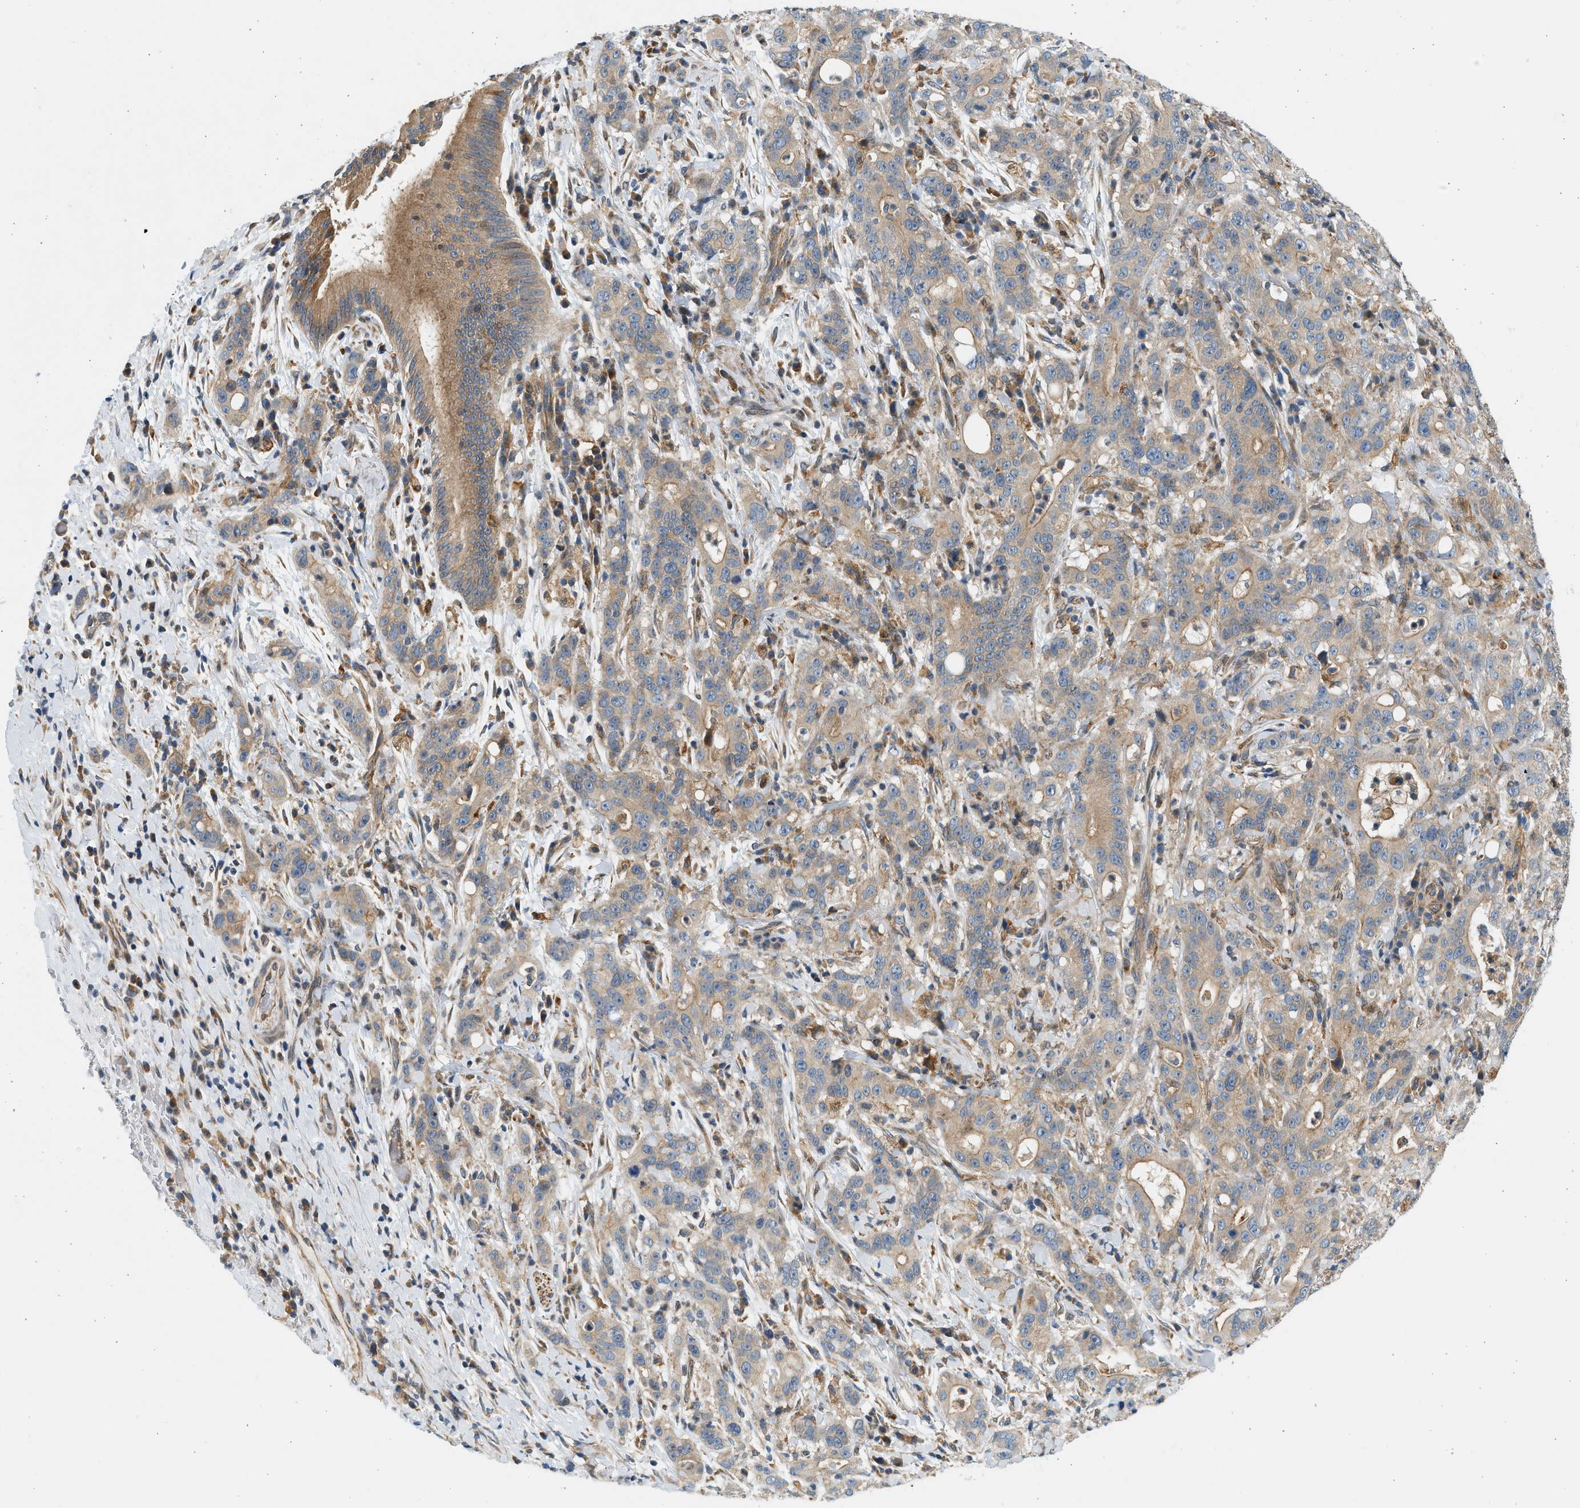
{"staining": {"intensity": "moderate", "quantity": ">75%", "location": "cytoplasmic/membranous"}, "tissue": "liver cancer", "cell_type": "Tumor cells", "image_type": "cancer", "snomed": [{"axis": "morphology", "description": "Cholangiocarcinoma"}, {"axis": "topography", "description": "Liver"}], "caption": "Protein expression analysis of liver cancer exhibits moderate cytoplasmic/membranous expression in about >75% of tumor cells.", "gene": "KDELR2", "patient": {"sex": "female", "age": 38}}